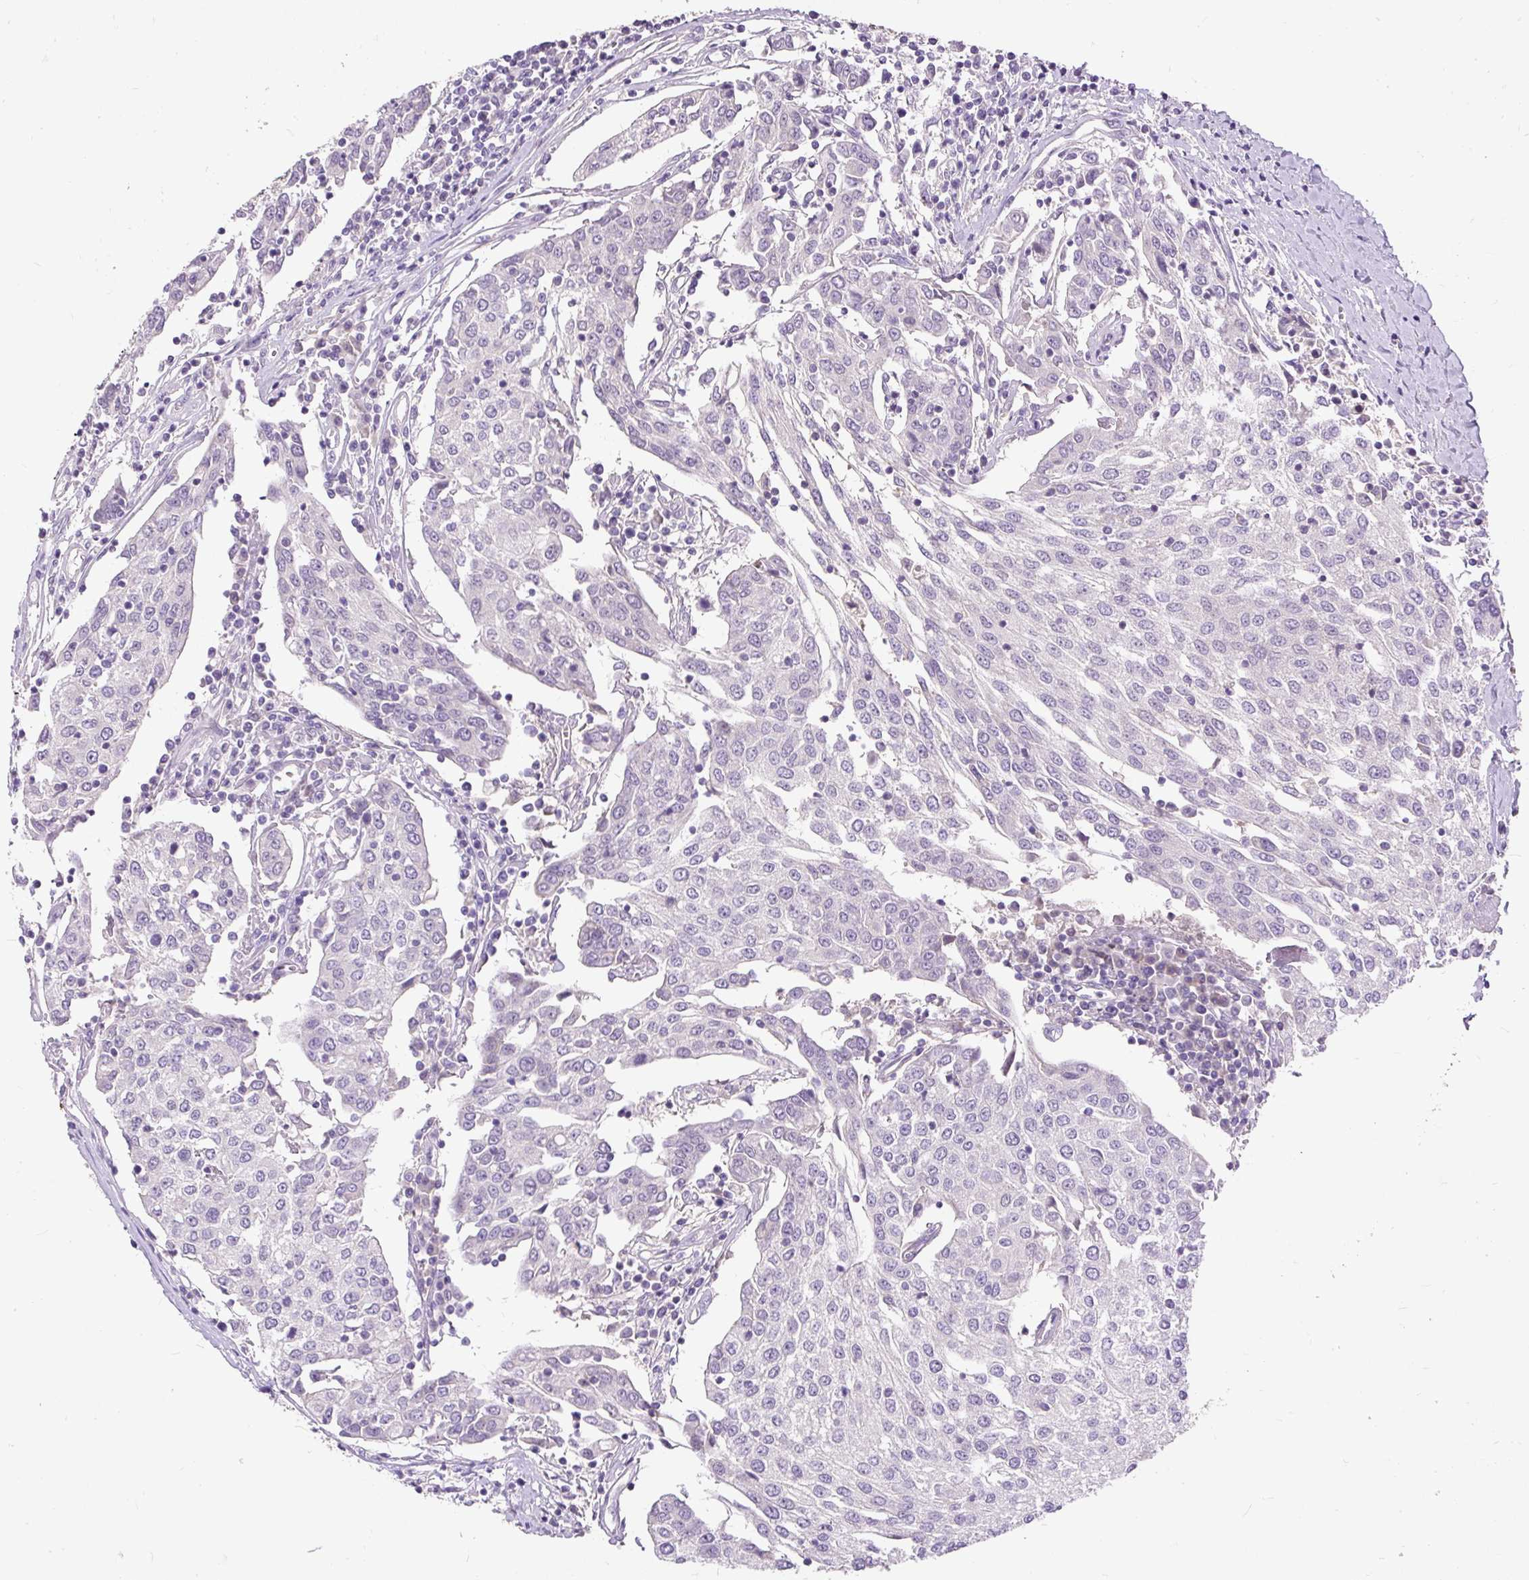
{"staining": {"intensity": "negative", "quantity": "none", "location": "none"}, "tissue": "urothelial cancer", "cell_type": "Tumor cells", "image_type": "cancer", "snomed": [{"axis": "morphology", "description": "Urothelial carcinoma, High grade"}, {"axis": "topography", "description": "Urinary bladder"}], "caption": "The histopathology image shows no significant staining in tumor cells of urothelial cancer.", "gene": "KRTAP20-3", "patient": {"sex": "female", "age": 85}}